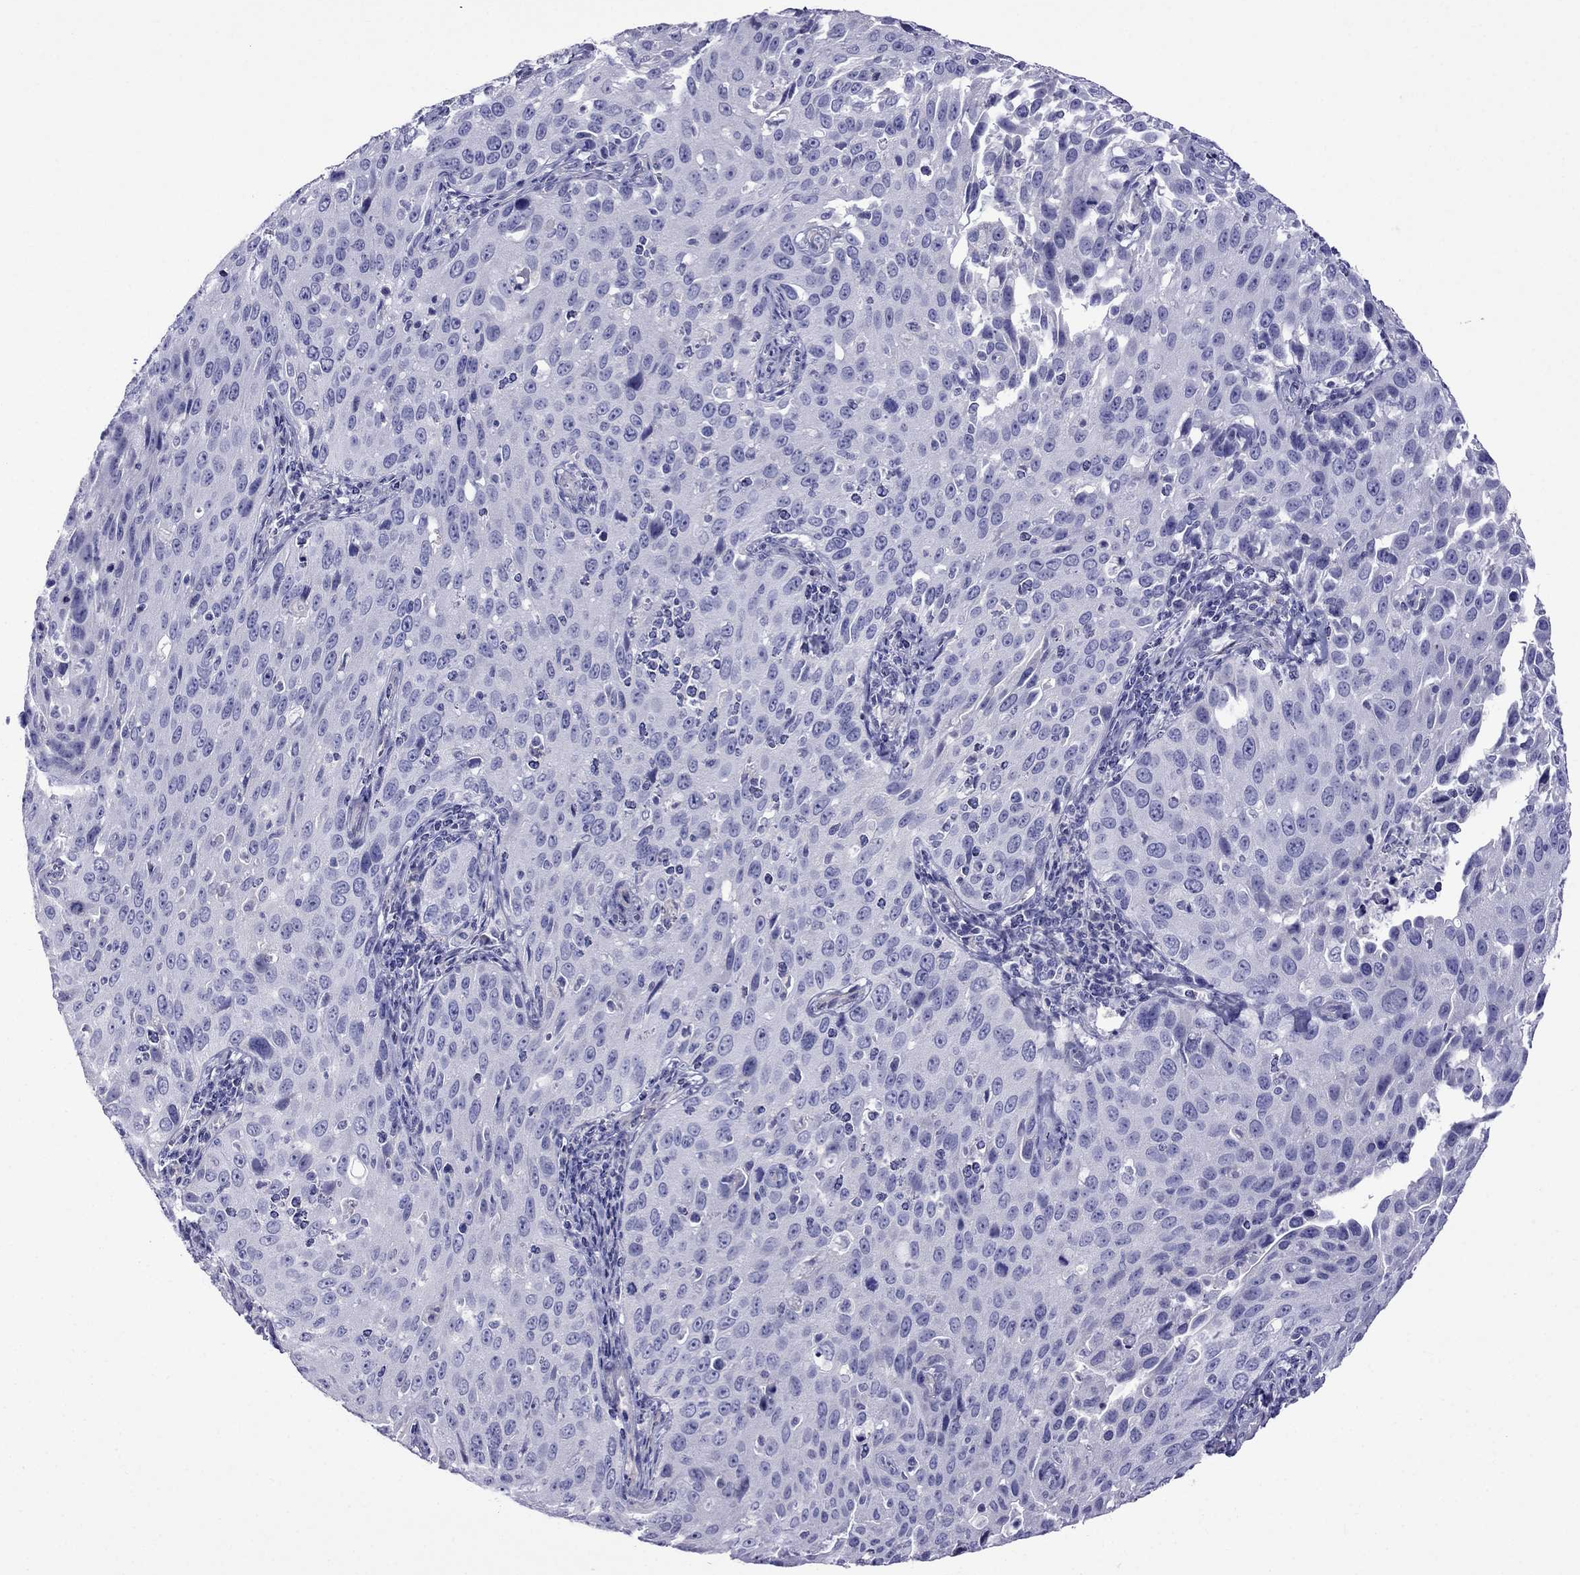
{"staining": {"intensity": "negative", "quantity": "none", "location": "none"}, "tissue": "cervical cancer", "cell_type": "Tumor cells", "image_type": "cancer", "snomed": [{"axis": "morphology", "description": "Squamous cell carcinoma, NOS"}, {"axis": "topography", "description": "Cervix"}], "caption": "Tumor cells show no significant protein staining in cervical squamous cell carcinoma.", "gene": "TDRD1", "patient": {"sex": "female", "age": 26}}